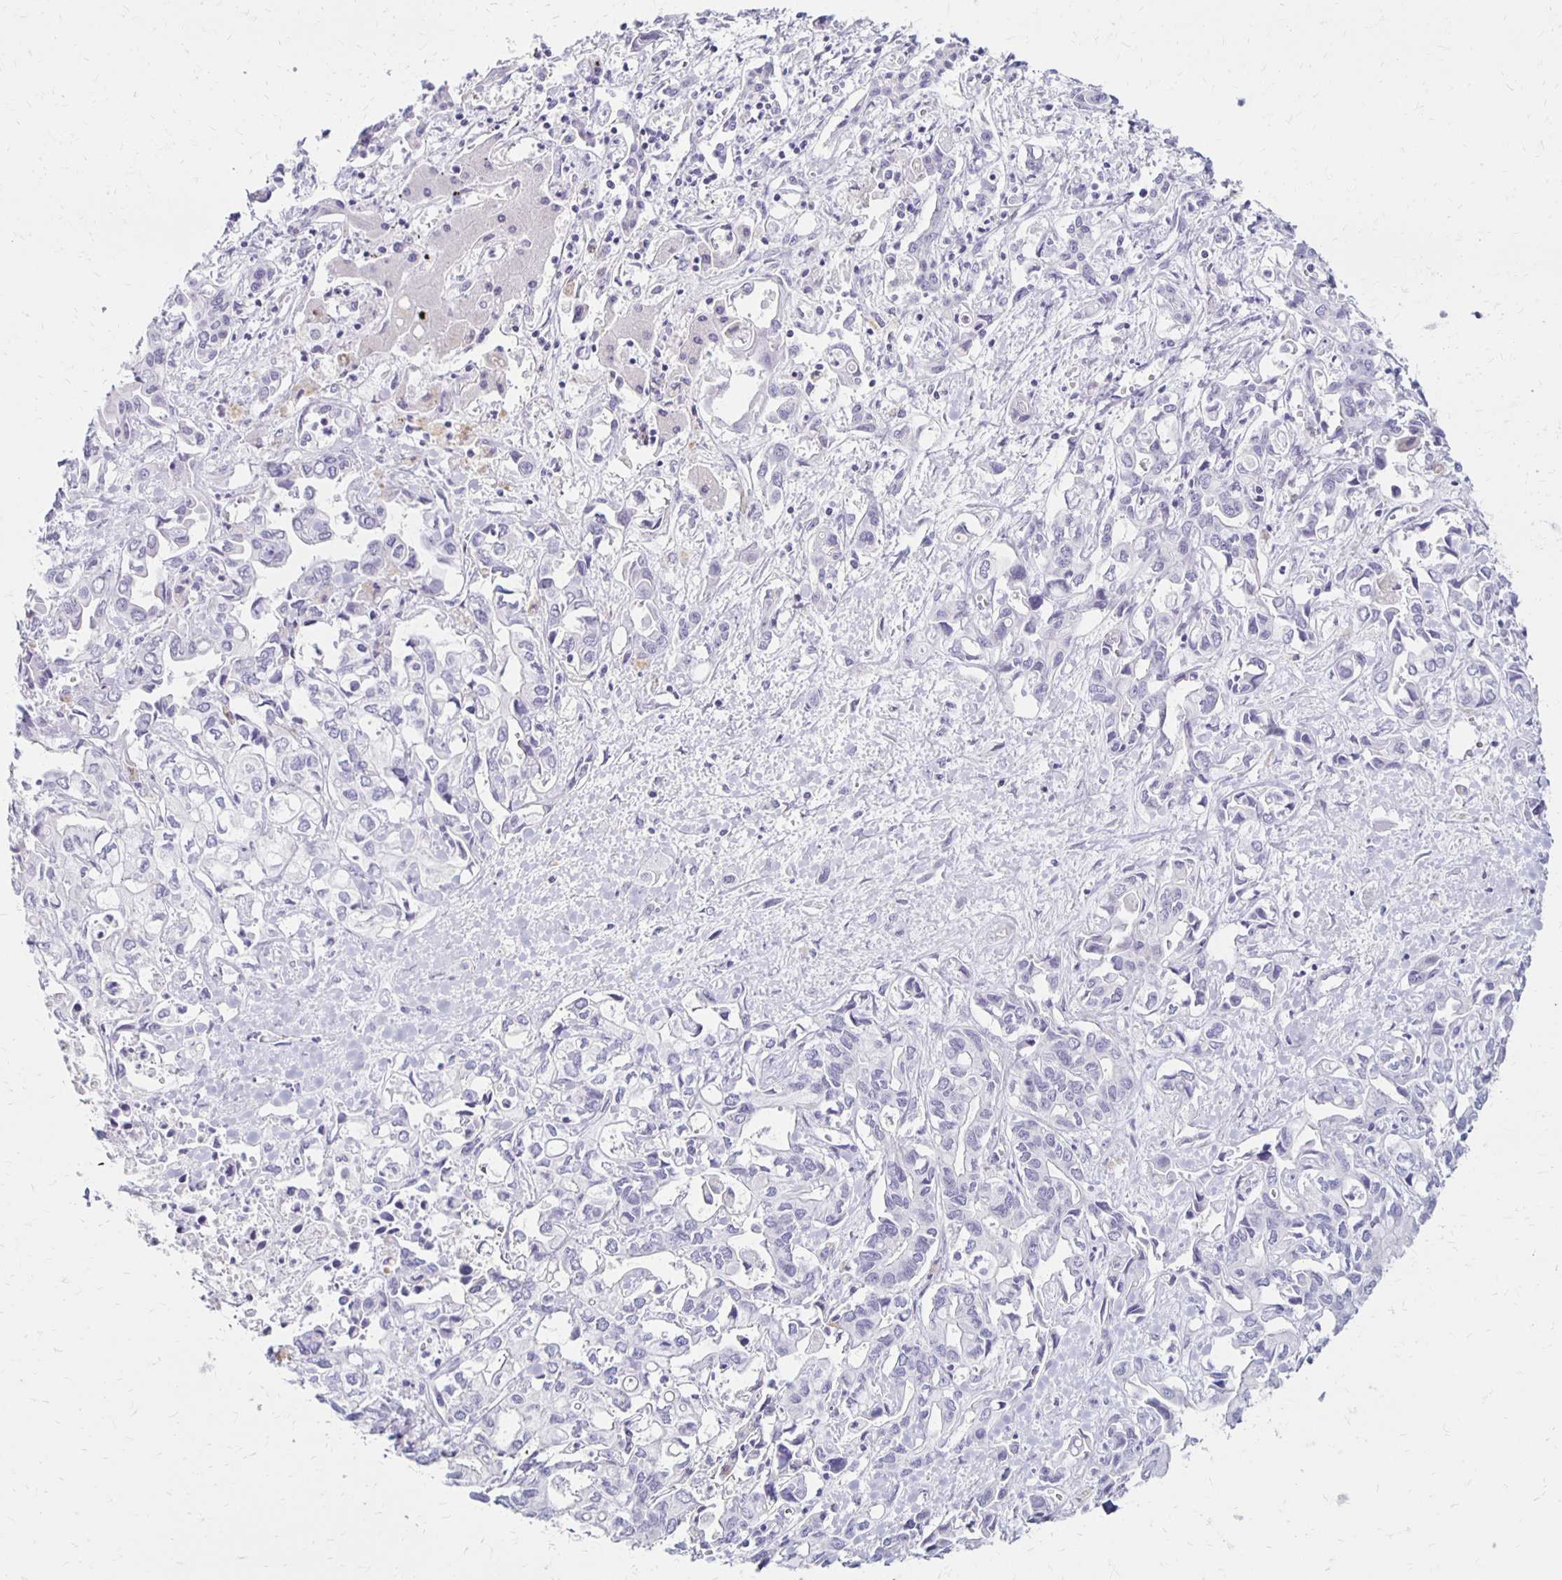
{"staining": {"intensity": "negative", "quantity": "none", "location": "none"}, "tissue": "liver cancer", "cell_type": "Tumor cells", "image_type": "cancer", "snomed": [{"axis": "morphology", "description": "Cholangiocarcinoma"}, {"axis": "topography", "description": "Liver"}], "caption": "Micrograph shows no significant protein positivity in tumor cells of liver cancer (cholangiocarcinoma).", "gene": "RYR1", "patient": {"sex": "female", "age": 64}}